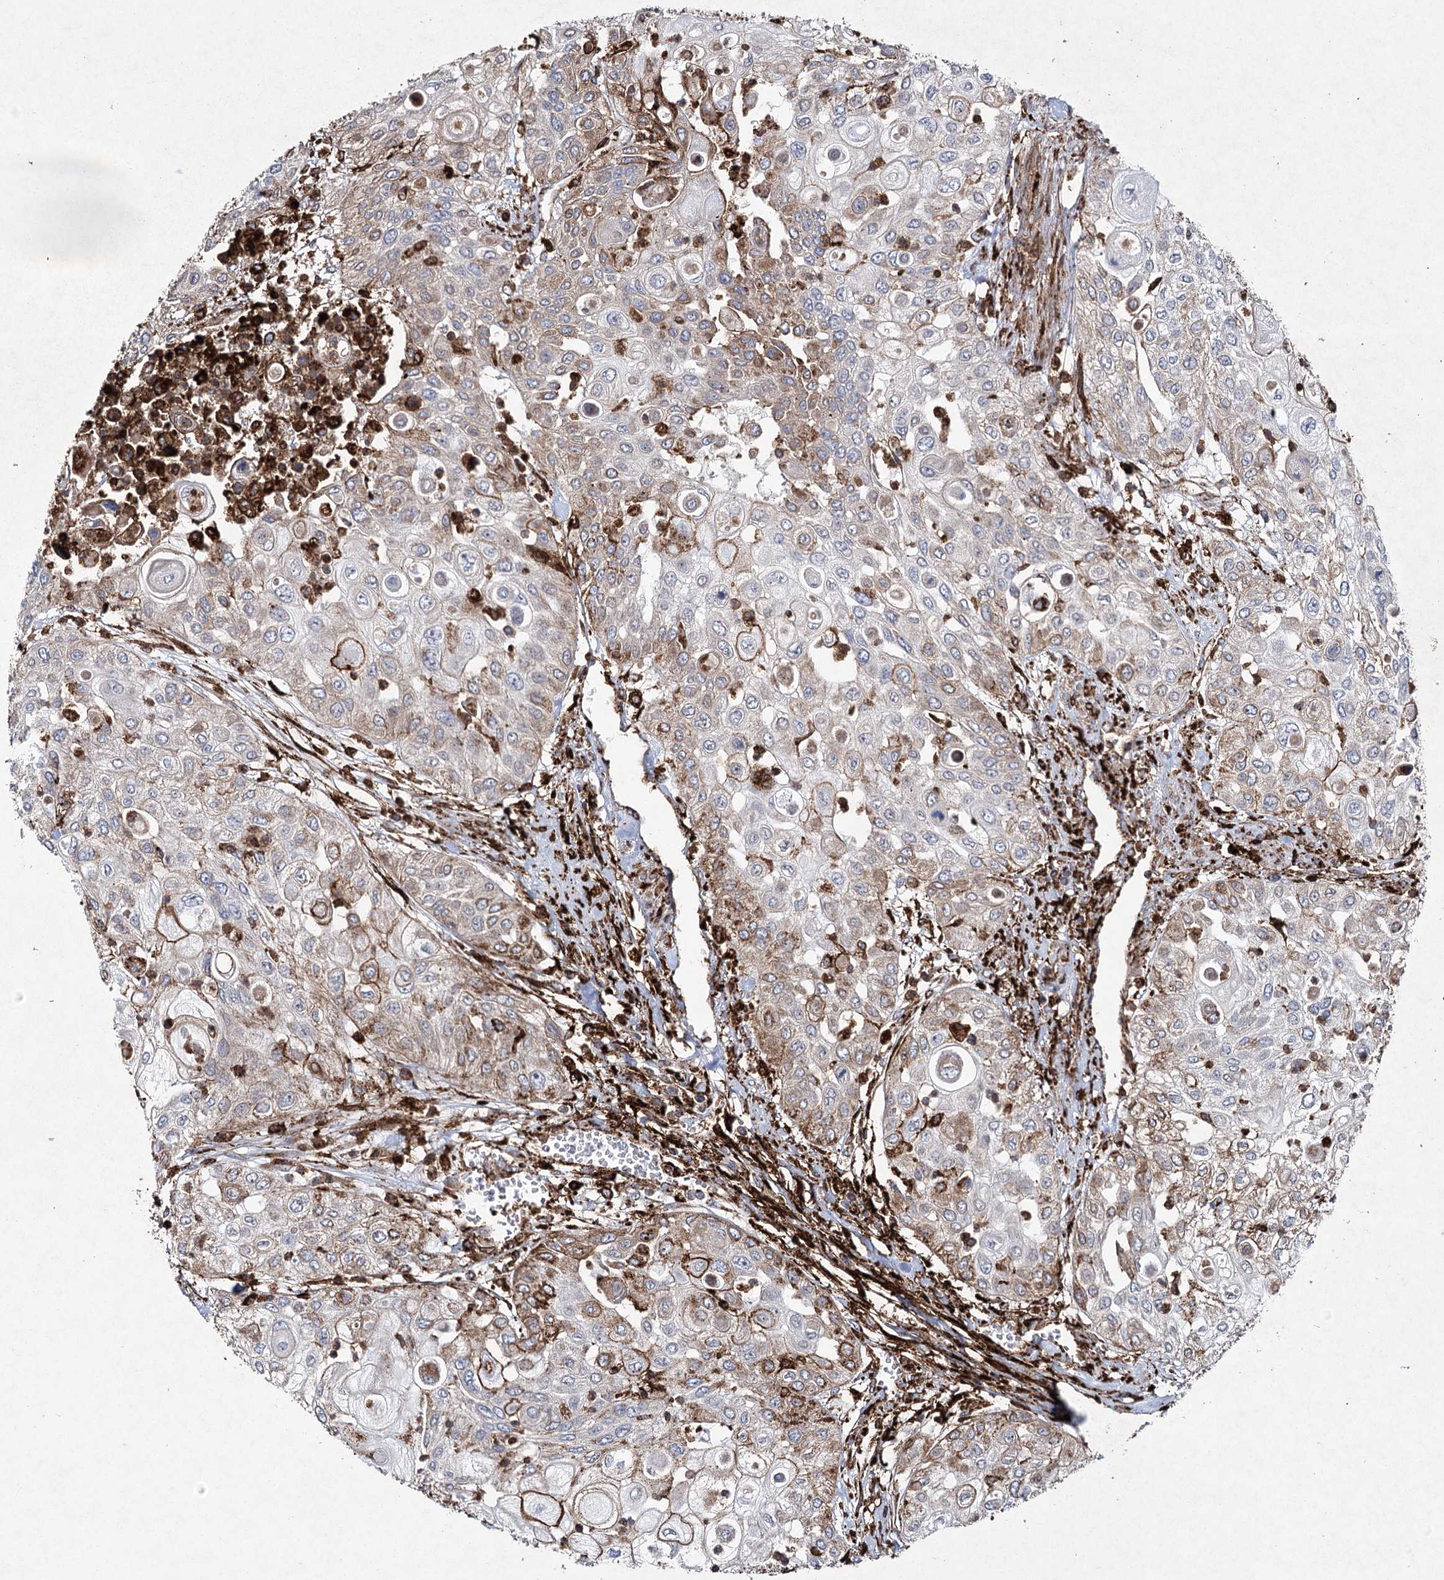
{"staining": {"intensity": "moderate", "quantity": "25%-75%", "location": "cytoplasmic/membranous"}, "tissue": "urothelial cancer", "cell_type": "Tumor cells", "image_type": "cancer", "snomed": [{"axis": "morphology", "description": "Urothelial carcinoma, High grade"}, {"axis": "topography", "description": "Urinary bladder"}], "caption": "The image displays a brown stain indicating the presence of a protein in the cytoplasmic/membranous of tumor cells in urothelial cancer. Using DAB (3,3'-diaminobenzidine) (brown) and hematoxylin (blue) stains, captured at high magnification using brightfield microscopy.", "gene": "DCUN1D4", "patient": {"sex": "female", "age": 79}}